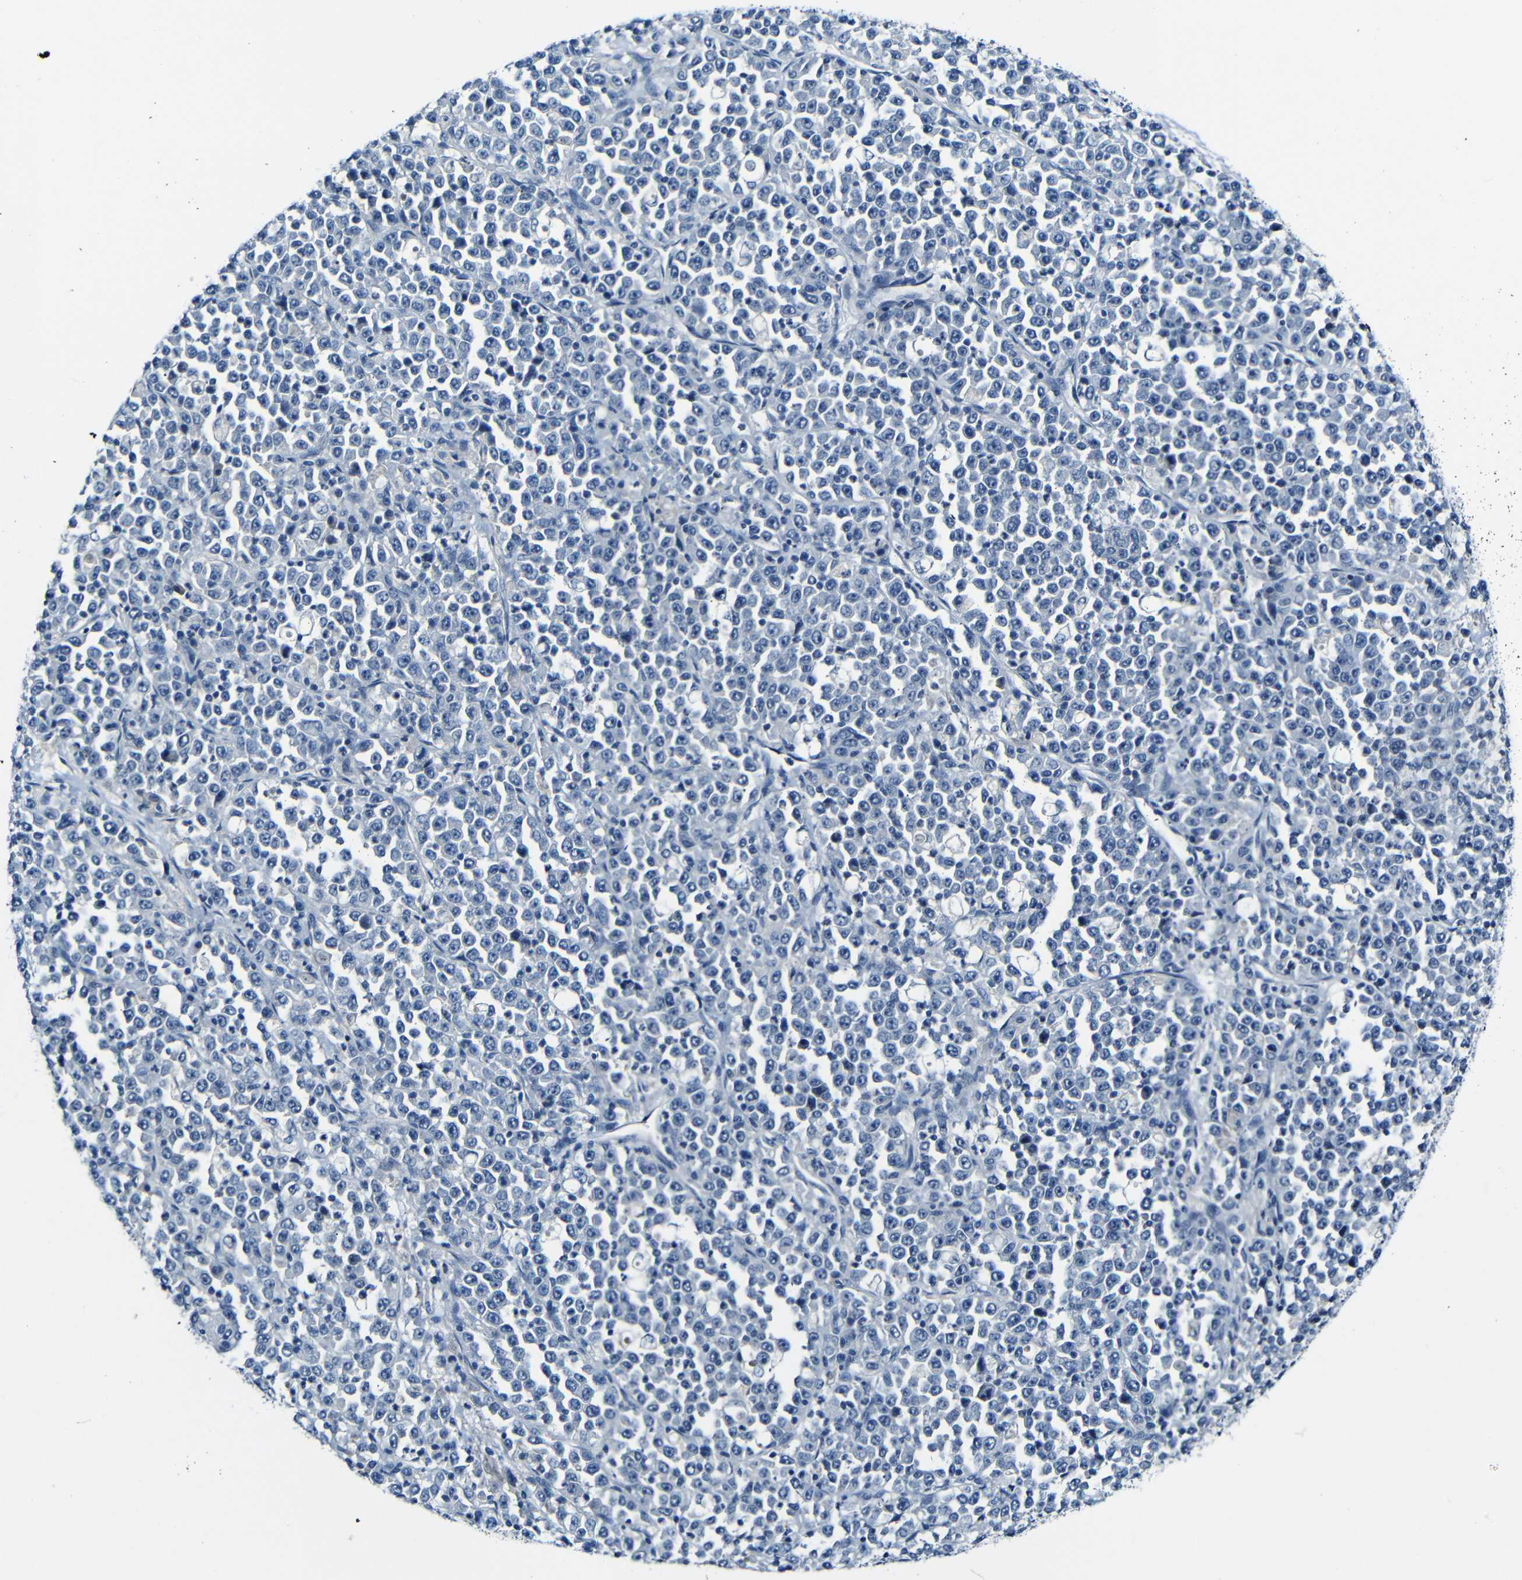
{"staining": {"intensity": "negative", "quantity": "none", "location": "none"}, "tissue": "stomach cancer", "cell_type": "Tumor cells", "image_type": "cancer", "snomed": [{"axis": "morphology", "description": "Normal tissue, NOS"}, {"axis": "morphology", "description": "Adenocarcinoma, NOS"}, {"axis": "topography", "description": "Stomach, upper"}, {"axis": "topography", "description": "Stomach"}], "caption": "Immunohistochemical staining of stomach adenocarcinoma displays no significant expression in tumor cells. (DAB (3,3'-diaminobenzidine) immunohistochemistry (IHC), high magnification).", "gene": "ANK3", "patient": {"sex": "male", "age": 59}}